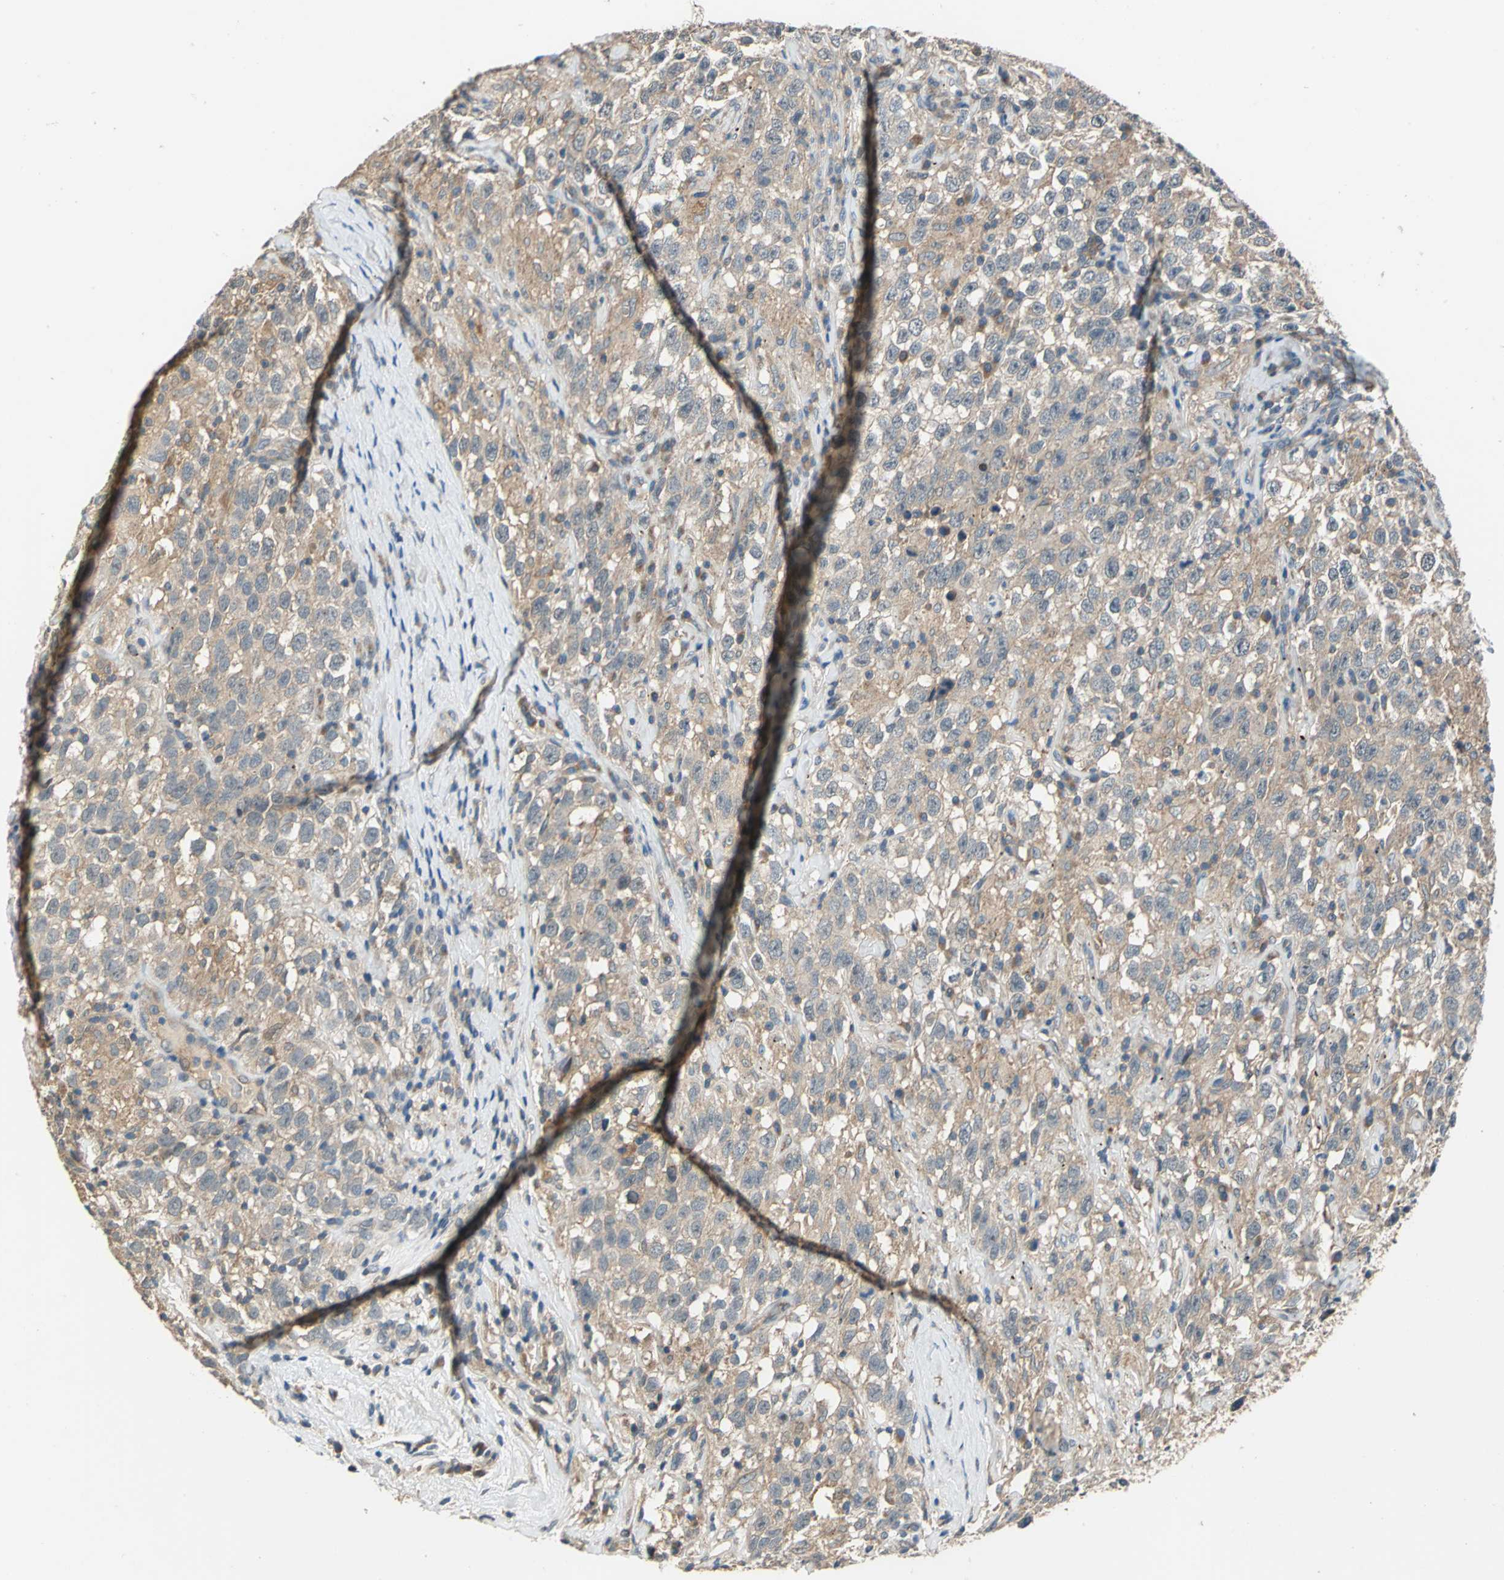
{"staining": {"intensity": "moderate", "quantity": ">75%", "location": "cytoplasmic/membranous"}, "tissue": "testis cancer", "cell_type": "Tumor cells", "image_type": "cancer", "snomed": [{"axis": "morphology", "description": "Seminoma, NOS"}, {"axis": "topography", "description": "Testis"}], "caption": "Approximately >75% of tumor cells in testis cancer (seminoma) demonstrate moderate cytoplasmic/membranous protein expression as visualized by brown immunohistochemical staining.", "gene": "EMCN", "patient": {"sex": "male", "age": 41}}